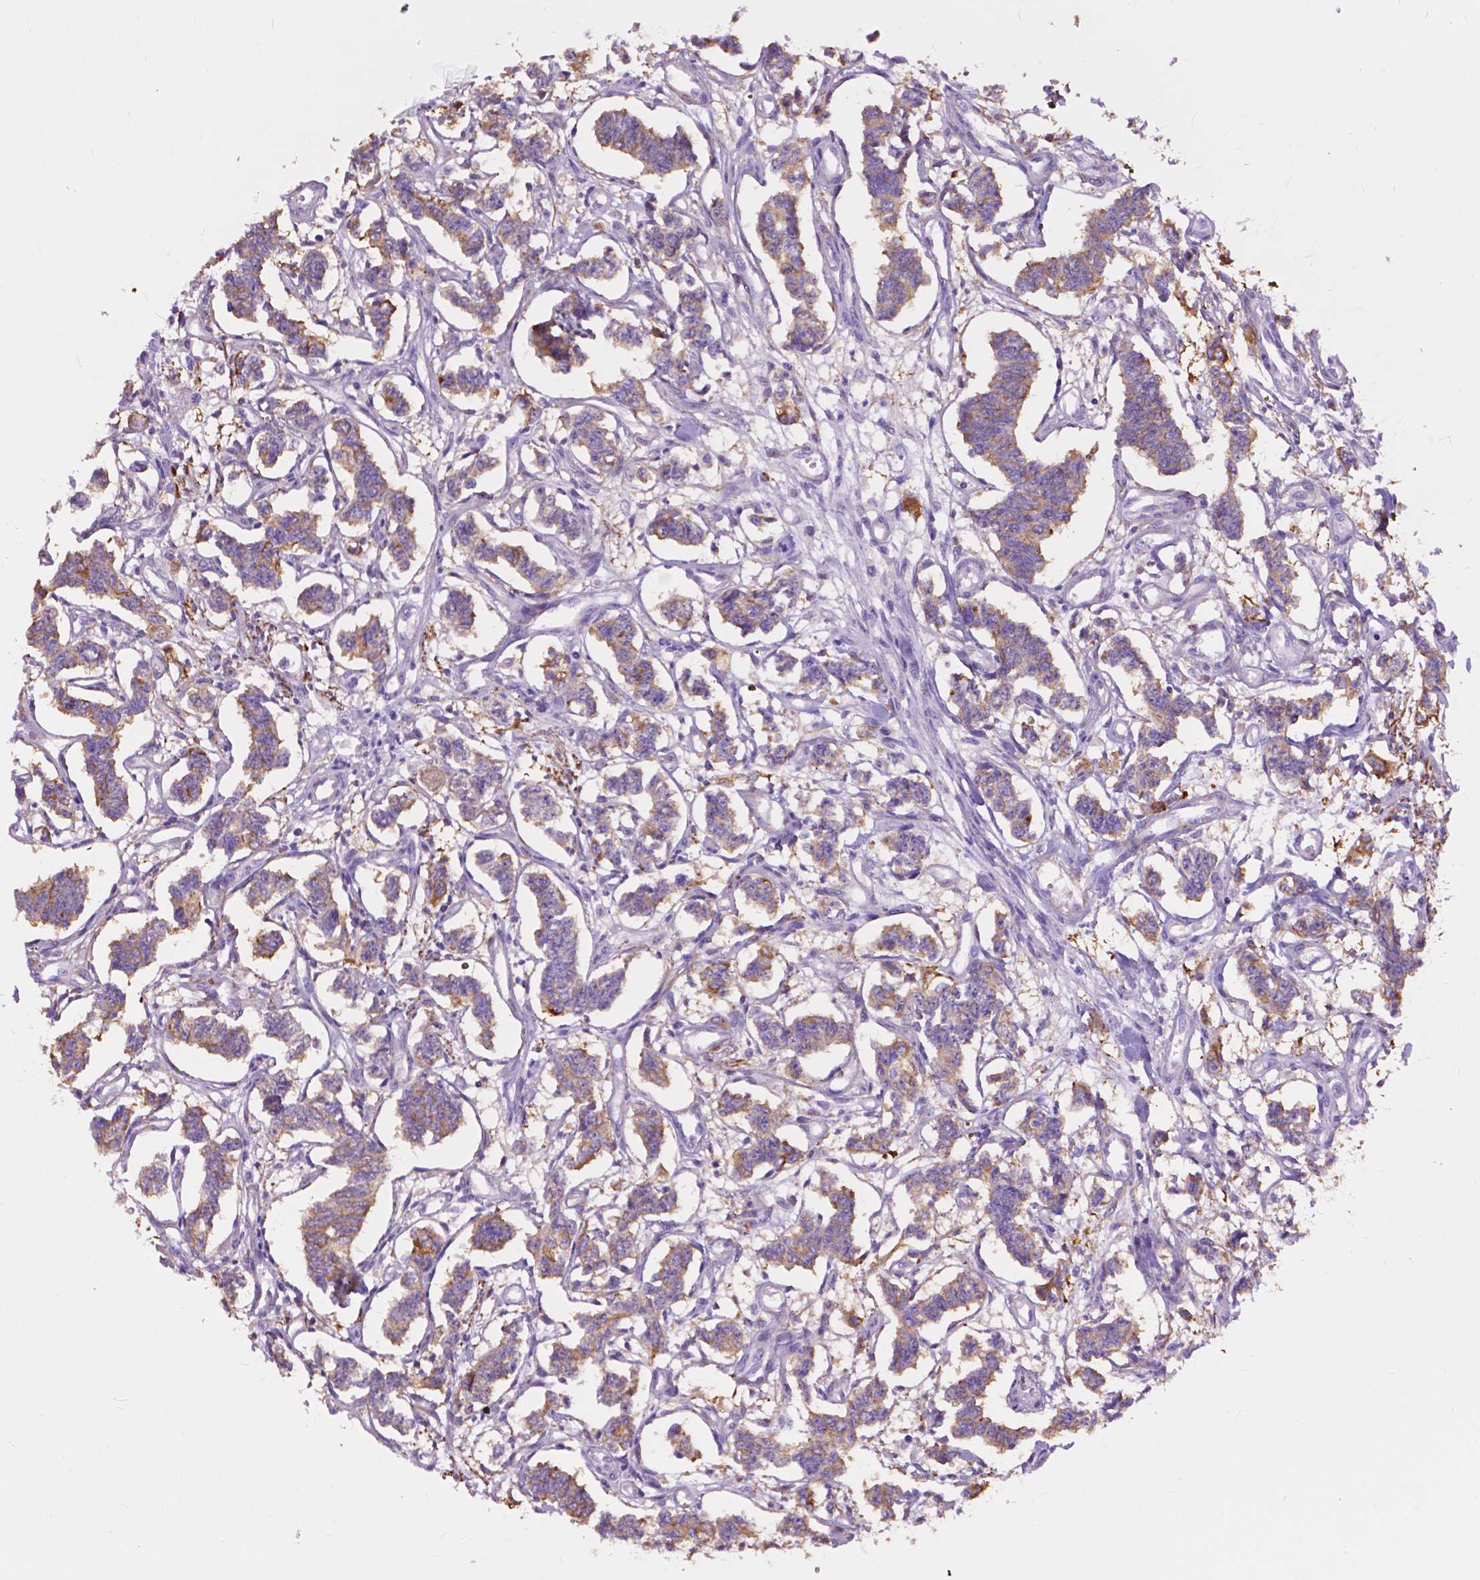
{"staining": {"intensity": "moderate", "quantity": ">75%", "location": "cytoplasmic/membranous"}, "tissue": "carcinoid", "cell_type": "Tumor cells", "image_type": "cancer", "snomed": [{"axis": "morphology", "description": "Carcinoid, malignant, NOS"}, {"axis": "topography", "description": "Kidney"}], "caption": "Immunohistochemical staining of human carcinoid reveals medium levels of moderate cytoplasmic/membranous expression in approximately >75% of tumor cells. The protein of interest is shown in brown color, while the nuclei are stained blue.", "gene": "PCDHA12", "patient": {"sex": "female", "age": 41}}